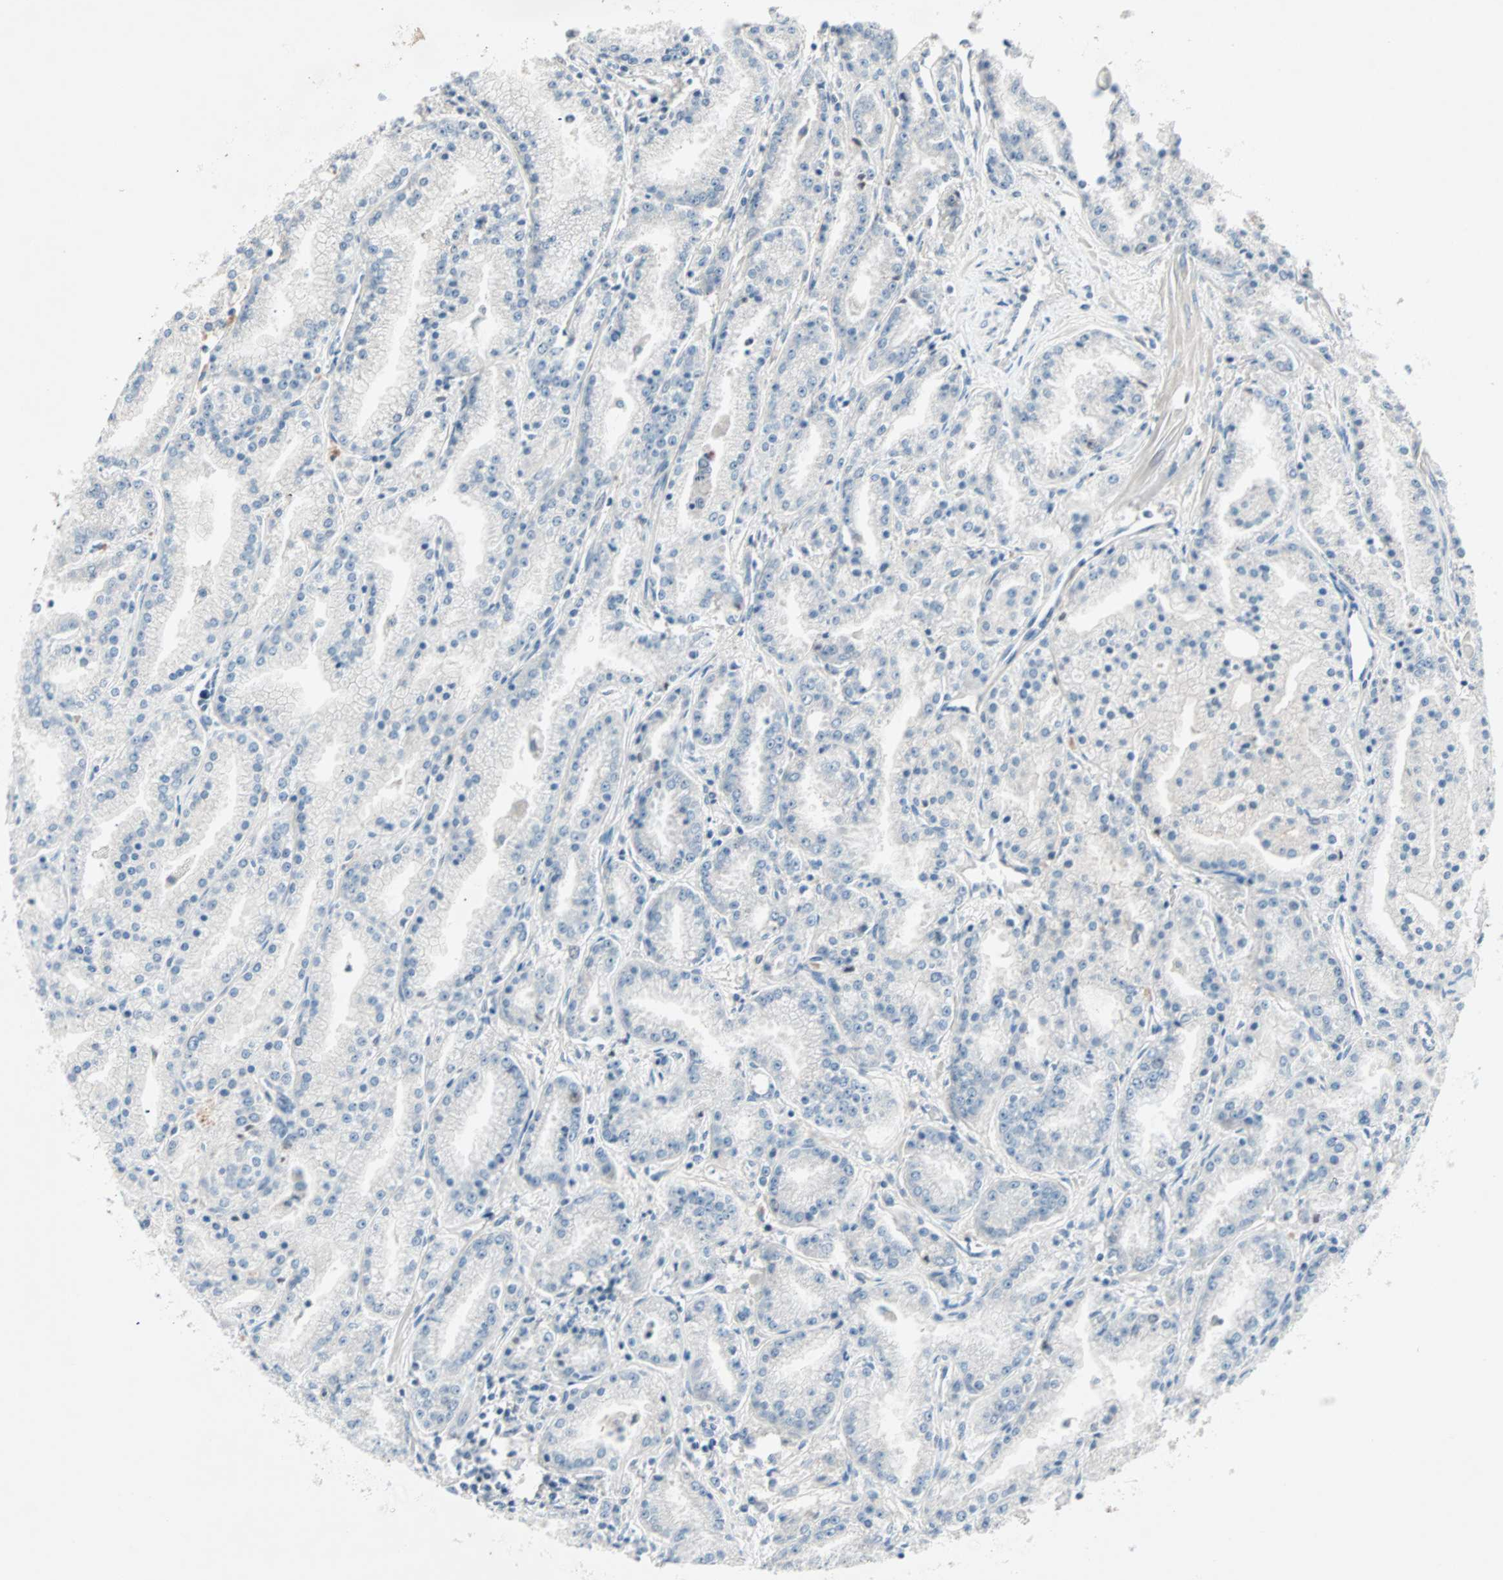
{"staining": {"intensity": "negative", "quantity": "none", "location": "none"}, "tissue": "prostate cancer", "cell_type": "Tumor cells", "image_type": "cancer", "snomed": [{"axis": "morphology", "description": "Adenocarcinoma, High grade"}, {"axis": "topography", "description": "Prostate"}], "caption": "A photomicrograph of high-grade adenocarcinoma (prostate) stained for a protein reveals no brown staining in tumor cells. Brightfield microscopy of IHC stained with DAB (3,3'-diaminobenzidine) (brown) and hematoxylin (blue), captured at high magnification.", "gene": "CCNE2", "patient": {"sex": "male", "age": 61}}